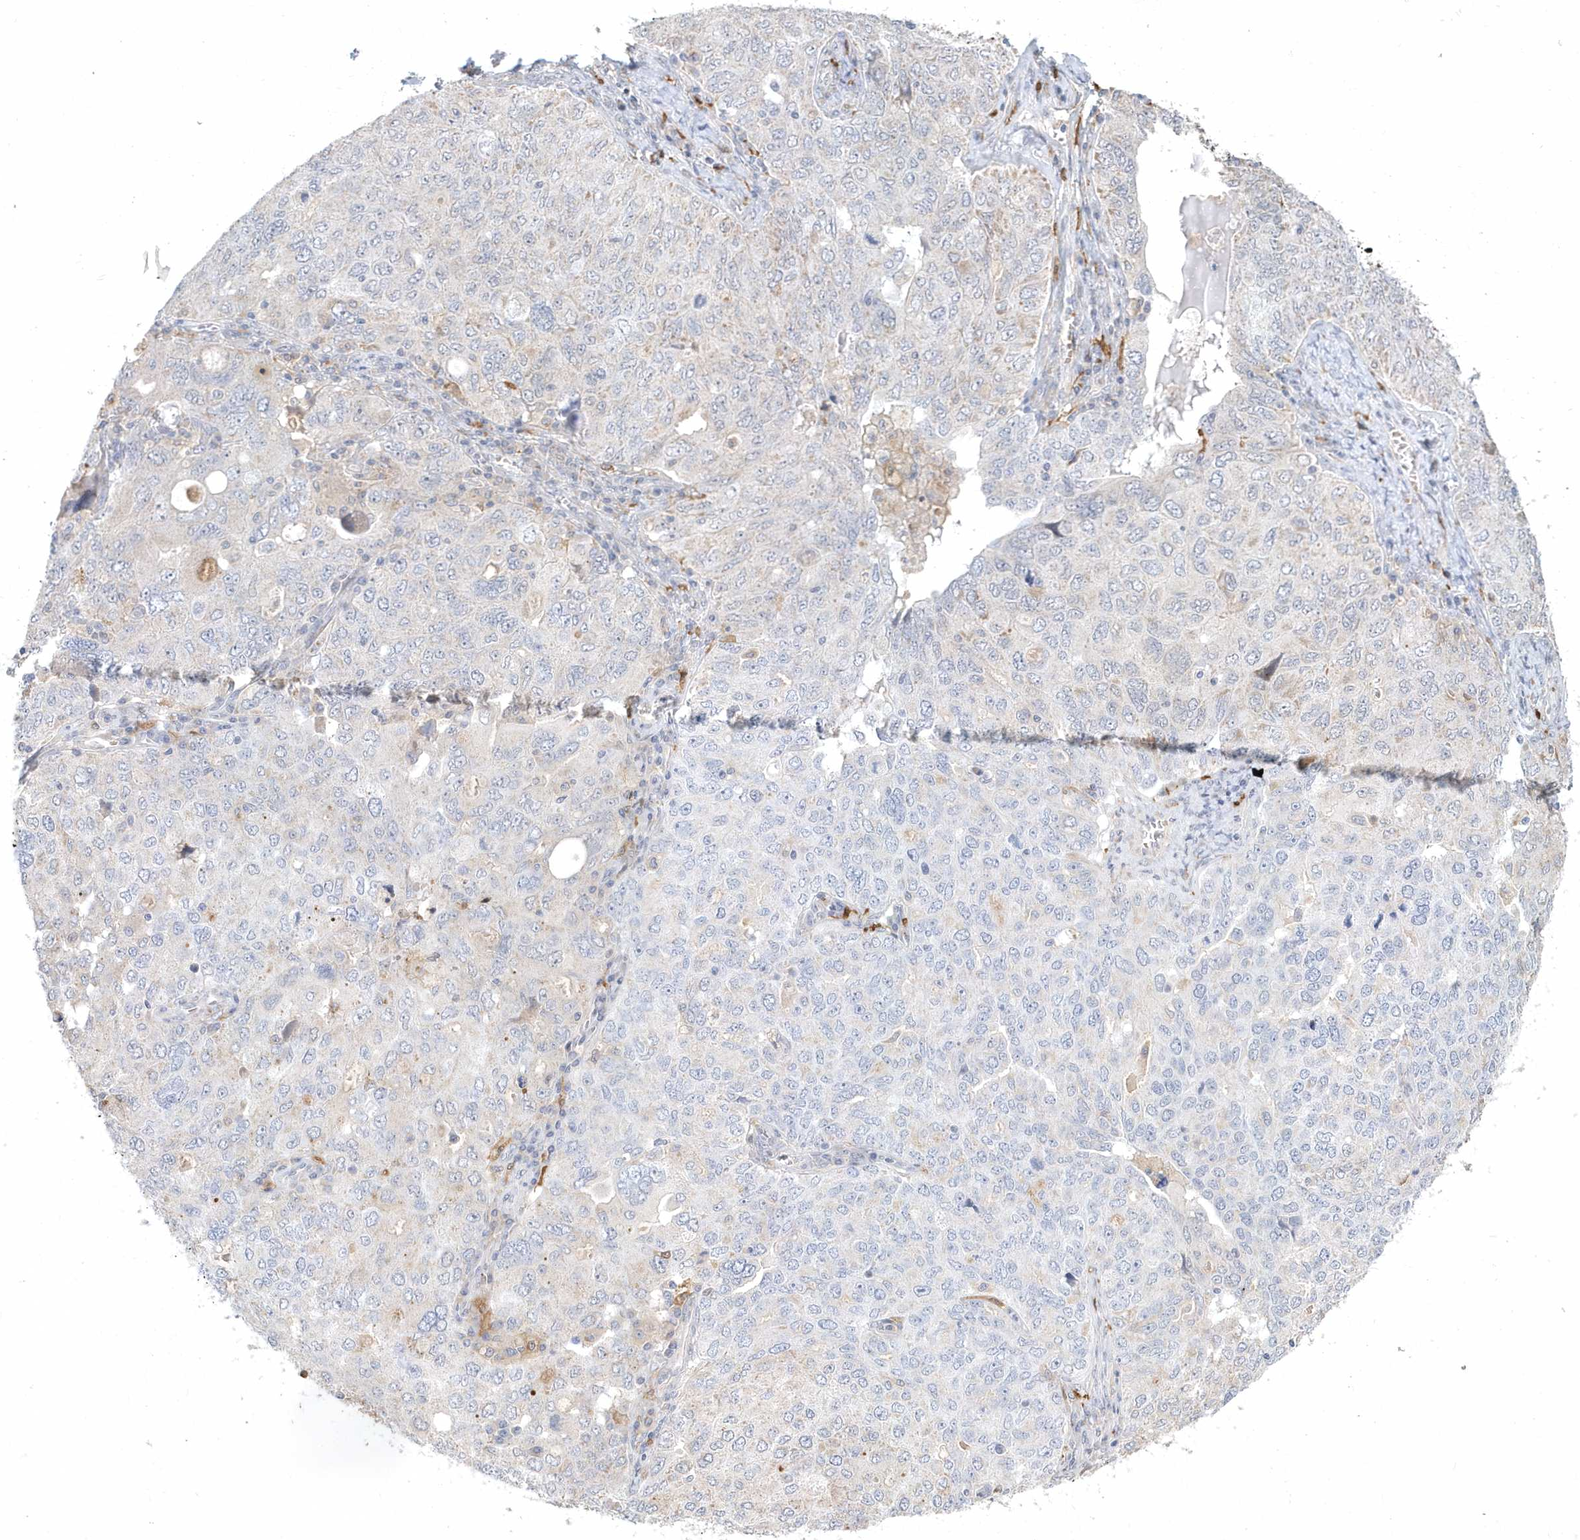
{"staining": {"intensity": "negative", "quantity": "none", "location": "none"}, "tissue": "ovarian cancer", "cell_type": "Tumor cells", "image_type": "cancer", "snomed": [{"axis": "morphology", "description": "Carcinoma, endometroid"}, {"axis": "topography", "description": "Ovary"}], "caption": "An image of human ovarian cancer is negative for staining in tumor cells.", "gene": "TSPEAR", "patient": {"sex": "female", "age": 62}}